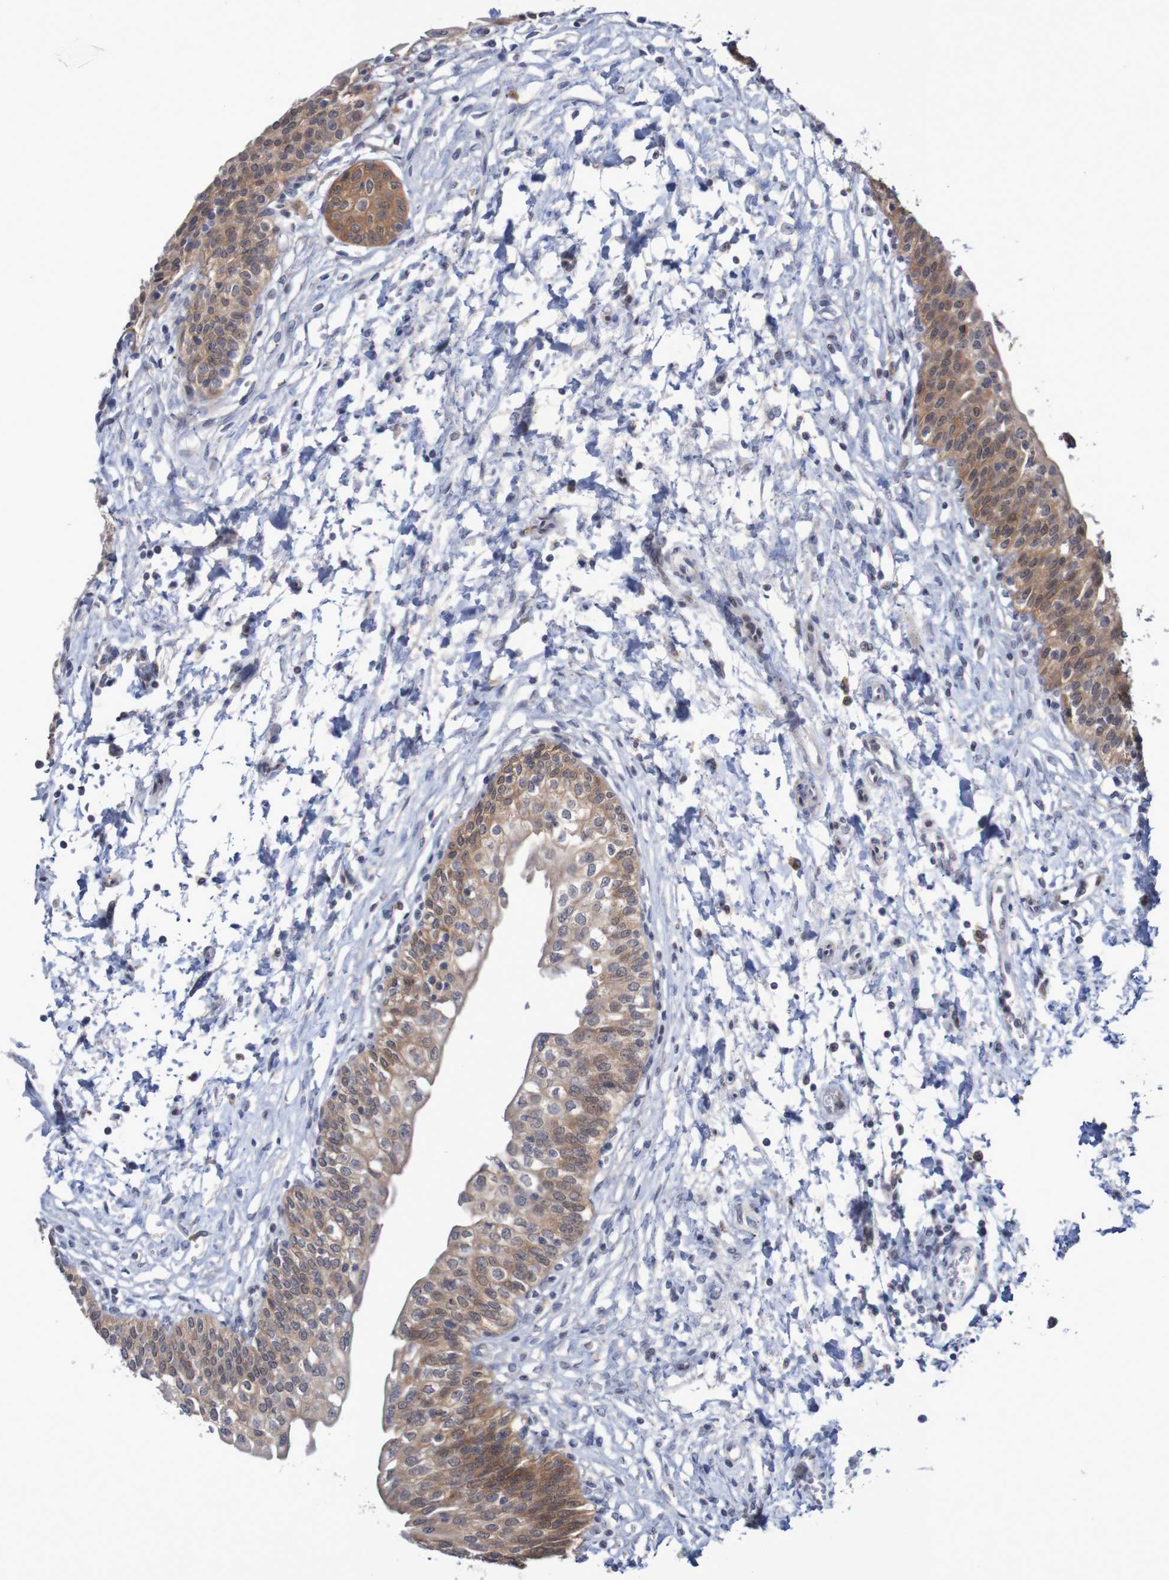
{"staining": {"intensity": "moderate", "quantity": ">75%", "location": "cytoplasmic/membranous"}, "tissue": "urinary bladder", "cell_type": "Urothelial cells", "image_type": "normal", "snomed": [{"axis": "morphology", "description": "Normal tissue, NOS"}, {"axis": "topography", "description": "Urinary bladder"}], "caption": "The histopathology image shows immunohistochemical staining of normal urinary bladder. There is moderate cytoplasmic/membranous expression is present in about >75% of urothelial cells. The staining was performed using DAB, with brown indicating positive protein expression. Nuclei are stained blue with hematoxylin.", "gene": "FBP1", "patient": {"sex": "male", "age": 55}}